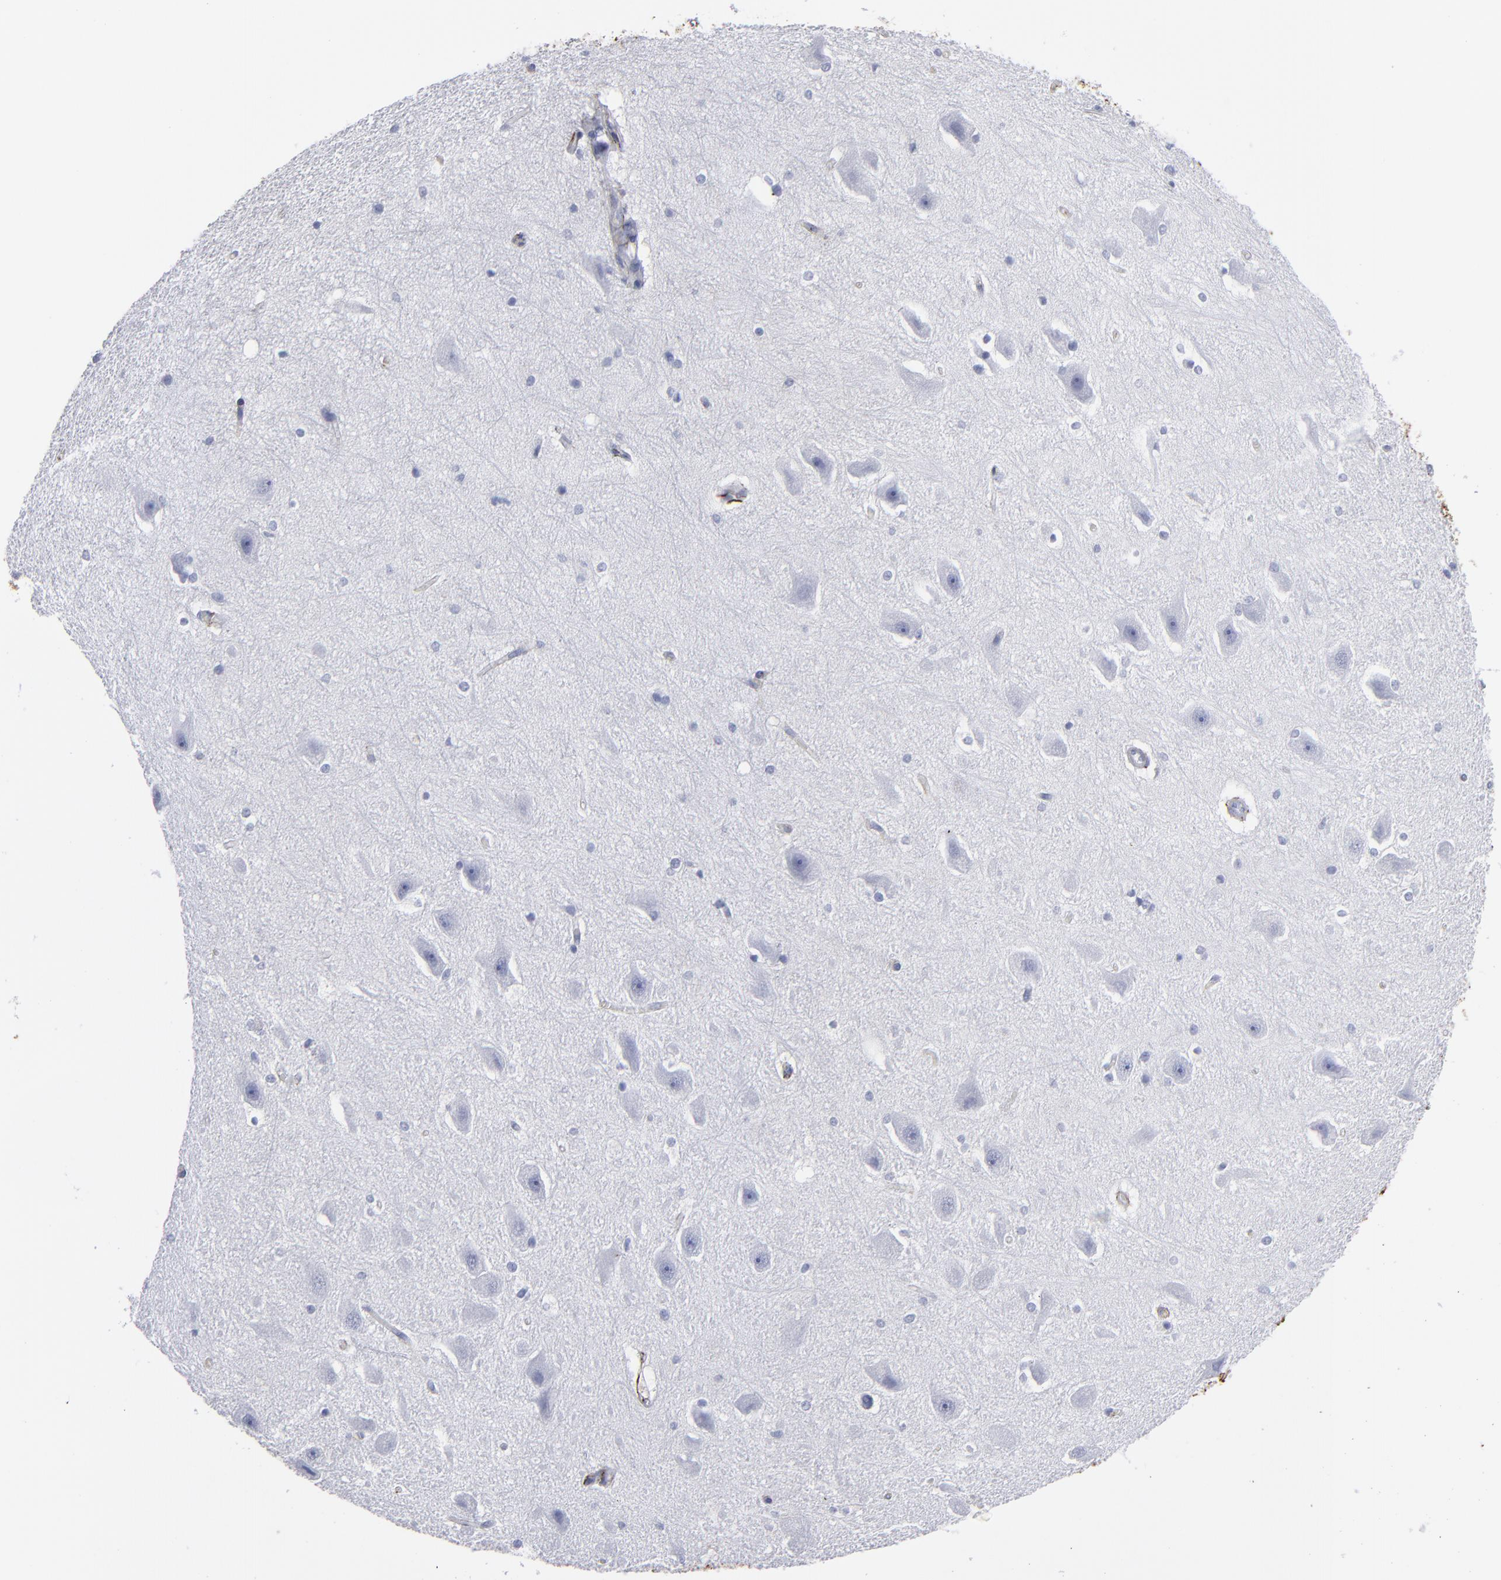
{"staining": {"intensity": "negative", "quantity": "none", "location": "none"}, "tissue": "hippocampus", "cell_type": "Glial cells", "image_type": "normal", "snomed": [{"axis": "morphology", "description": "Normal tissue, NOS"}, {"axis": "topography", "description": "Hippocampus"}], "caption": "An immunohistochemistry (IHC) photomicrograph of normal hippocampus is shown. There is no staining in glial cells of hippocampus.", "gene": "EMILIN1", "patient": {"sex": "female", "age": 19}}